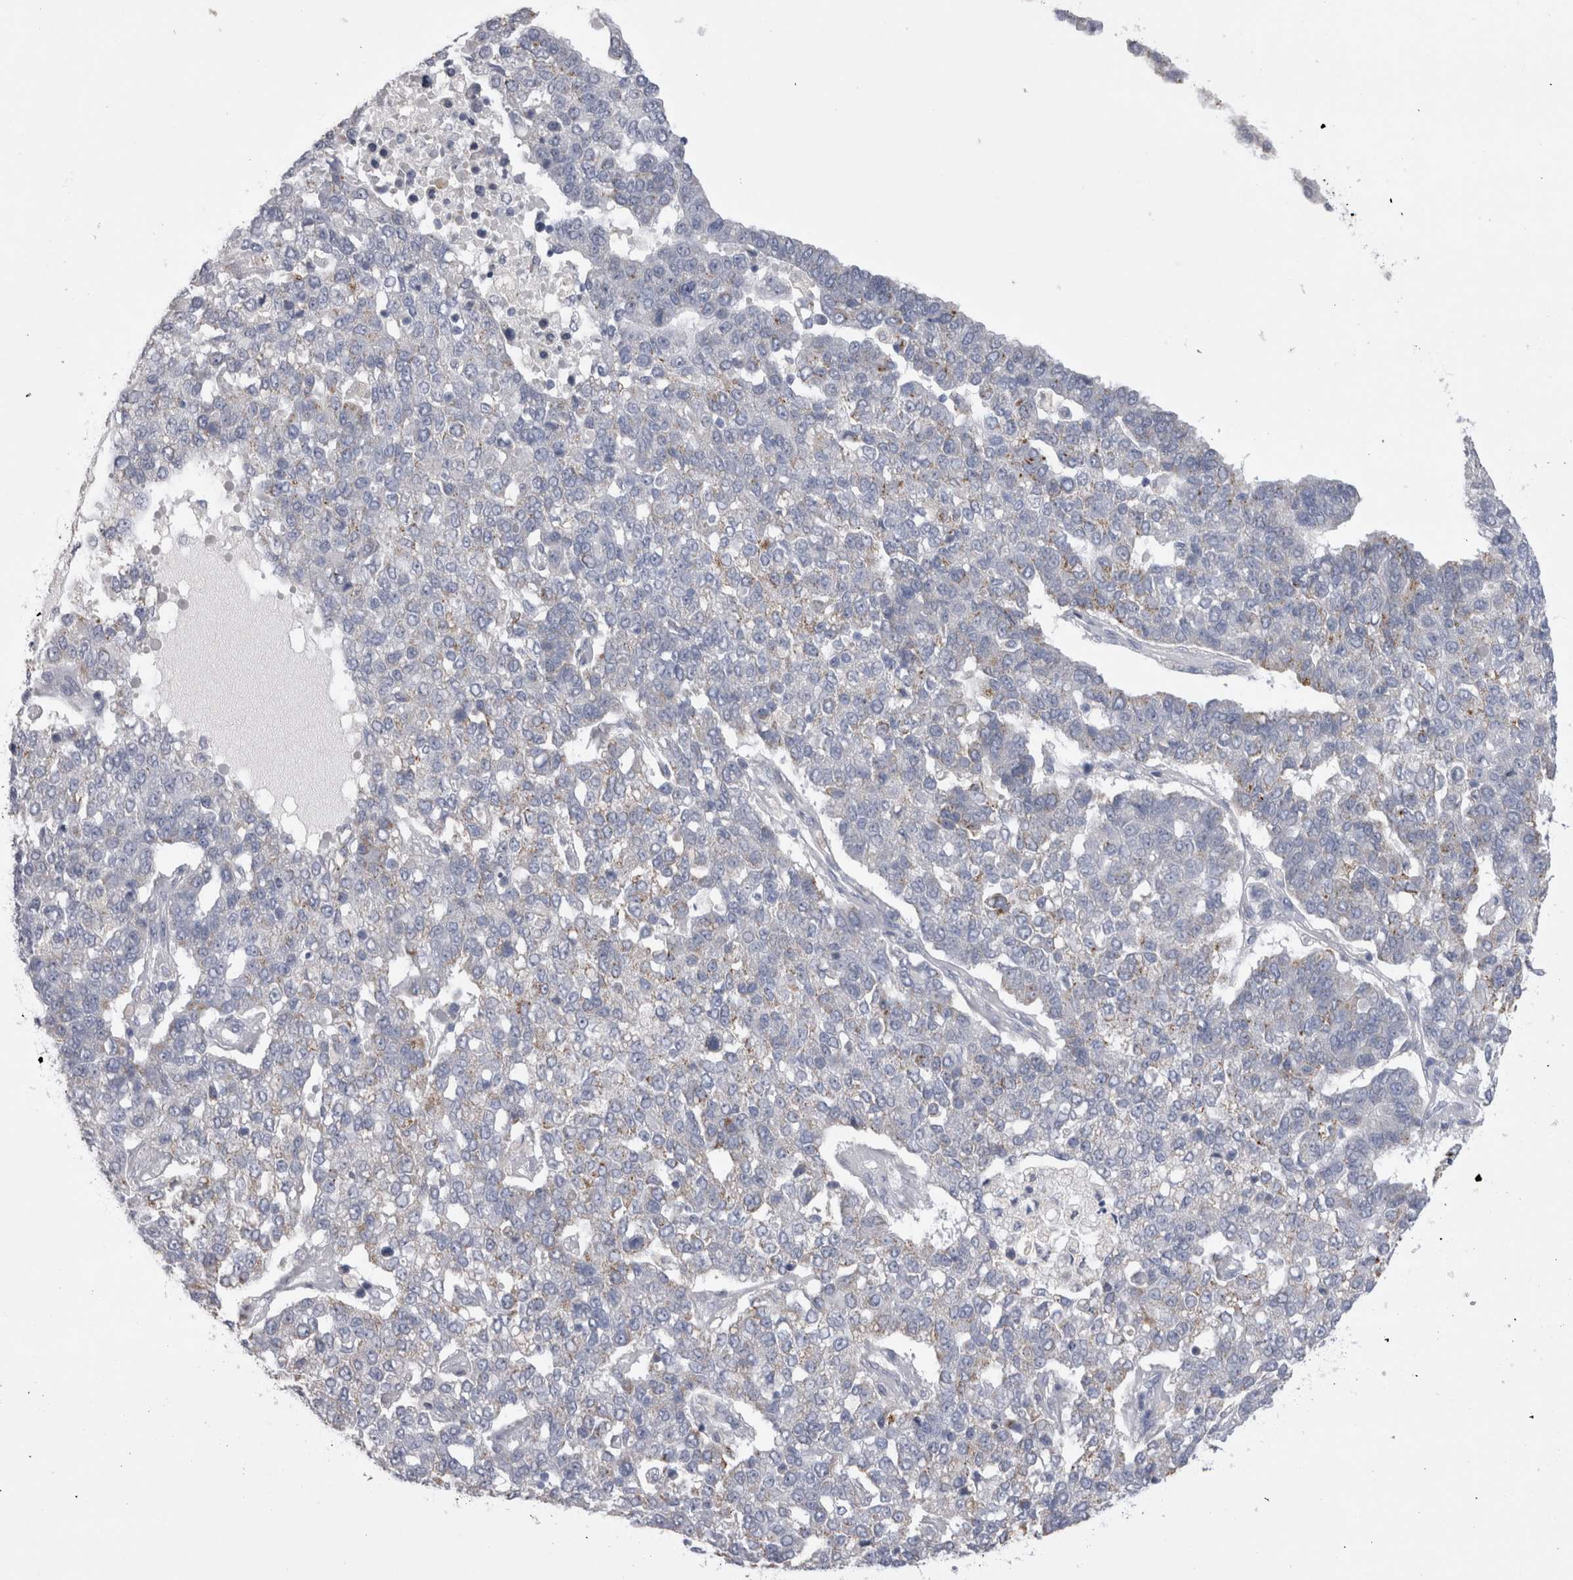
{"staining": {"intensity": "negative", "quantity": "none", "location": "none"}, "tissue": "pancreatic cancer", "cell_type": "Tumor cells", "image_type": "cancer", "snomed": [{"axis": "morphology", "description": "Adenocarcinoma, NOS"}, {"axis": "topography", "description": "Pancreas"}], "caption": "Tumor cells are negative for brown protein staining in pancreatic cancer (adenocarcinoma).", "gene": "DHRS4", "patient": {"sex": "female", "age": 61}}